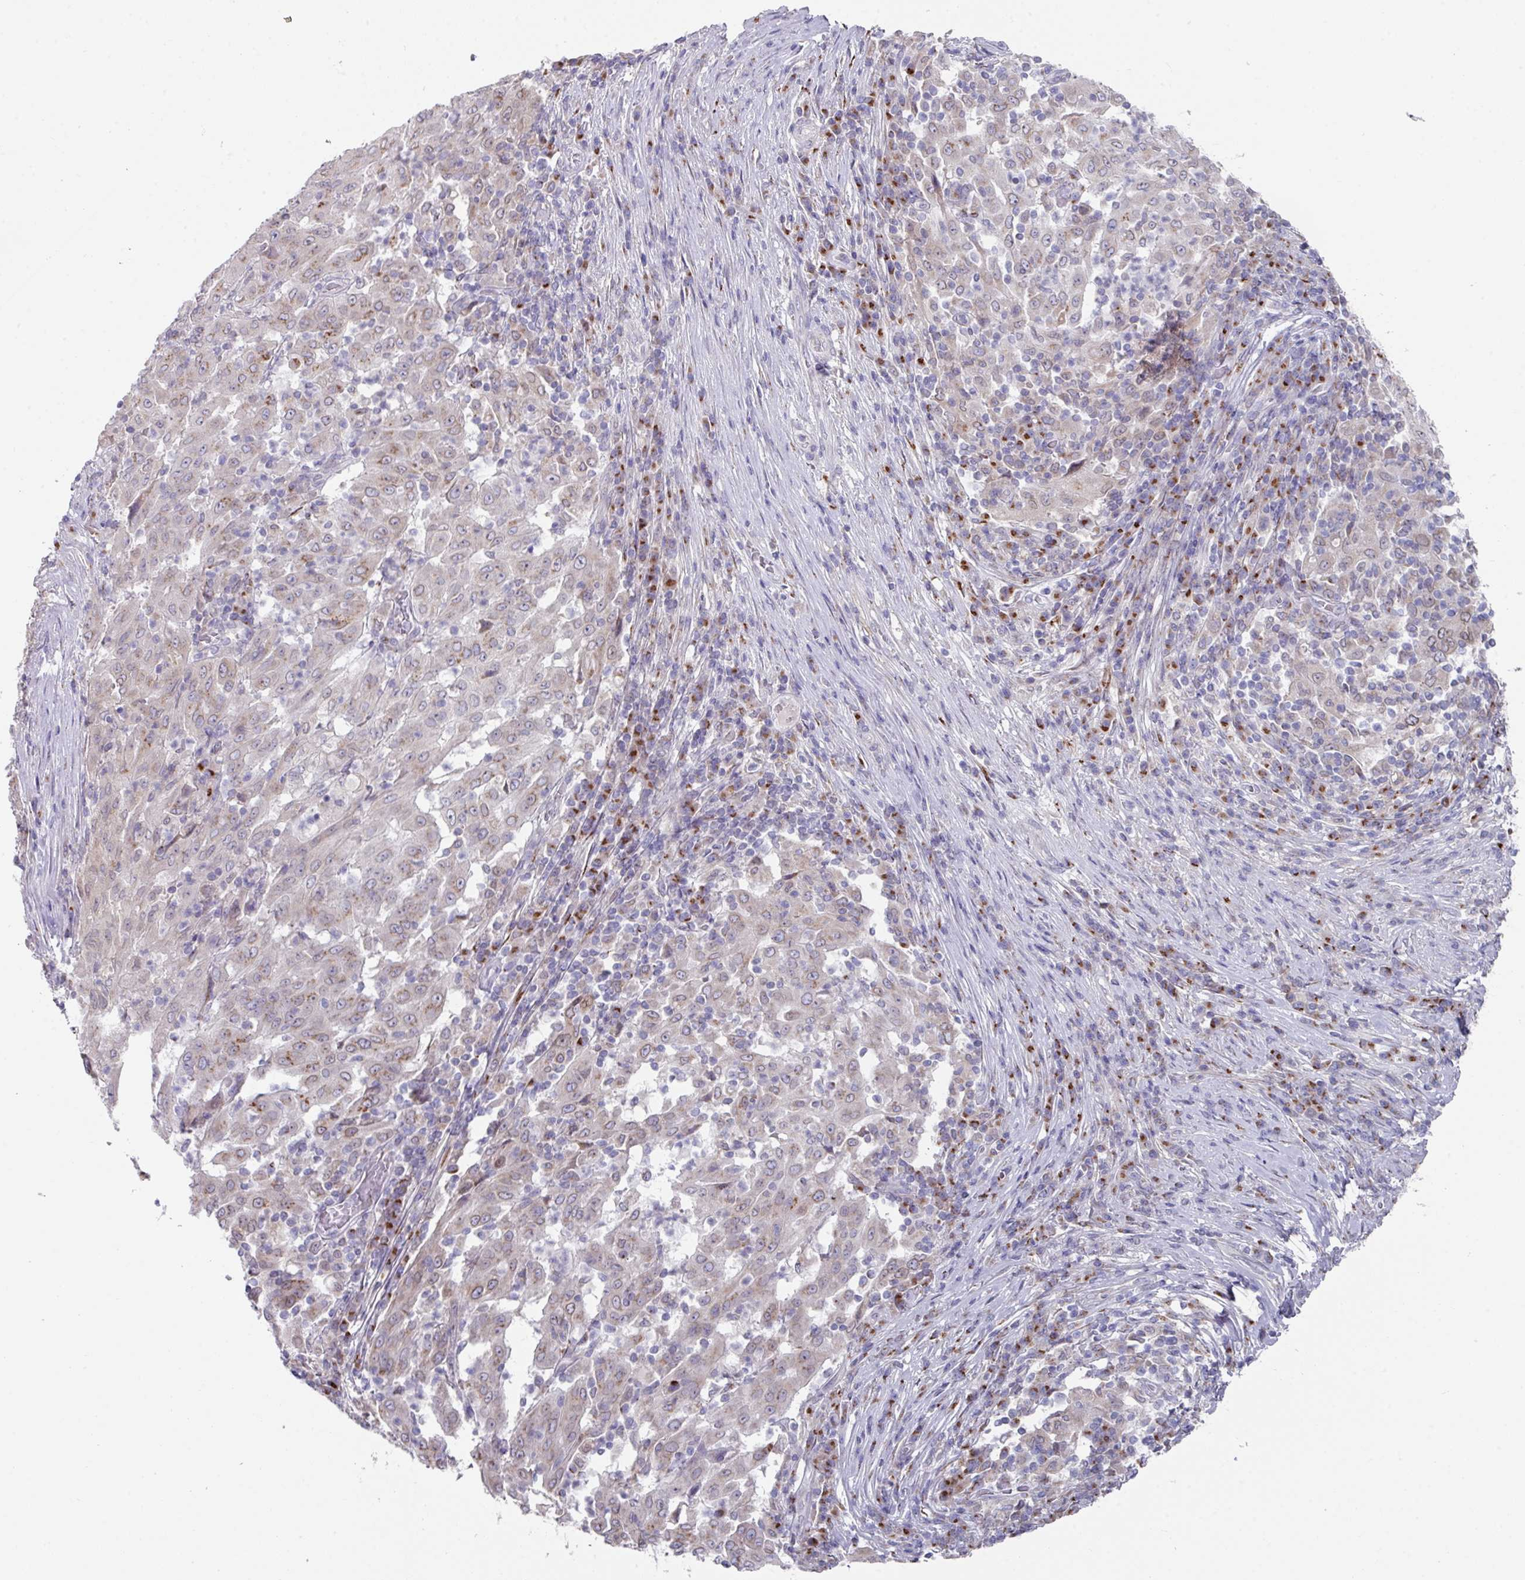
{"staining": {"intensity": "weak", "quantity": "25%-75%", "location": "cytoplasmic/membranous"}, "tissue": "pancreatic cancer", "cell_type": "Tumor cells", "image_type": "cancer", "snomed": [{"axis": "morphology", "description": "Adenocarcinoma, NOS"}, {"axis": "topography", "description": "Pancreas"}], "caption": "High-power microscopy captured an IHC image of pancreatic cancer, revealing weak cytoplasmic/membranous staining in about 25%-75% of tumor cells. The staining is performed using DAB brown chromogen to label protein expression. The nuclei are counter-stained blue using hematoxylin.", "gene": "VKORC1L1", "patient": {"sex": "male", "age": 63}}